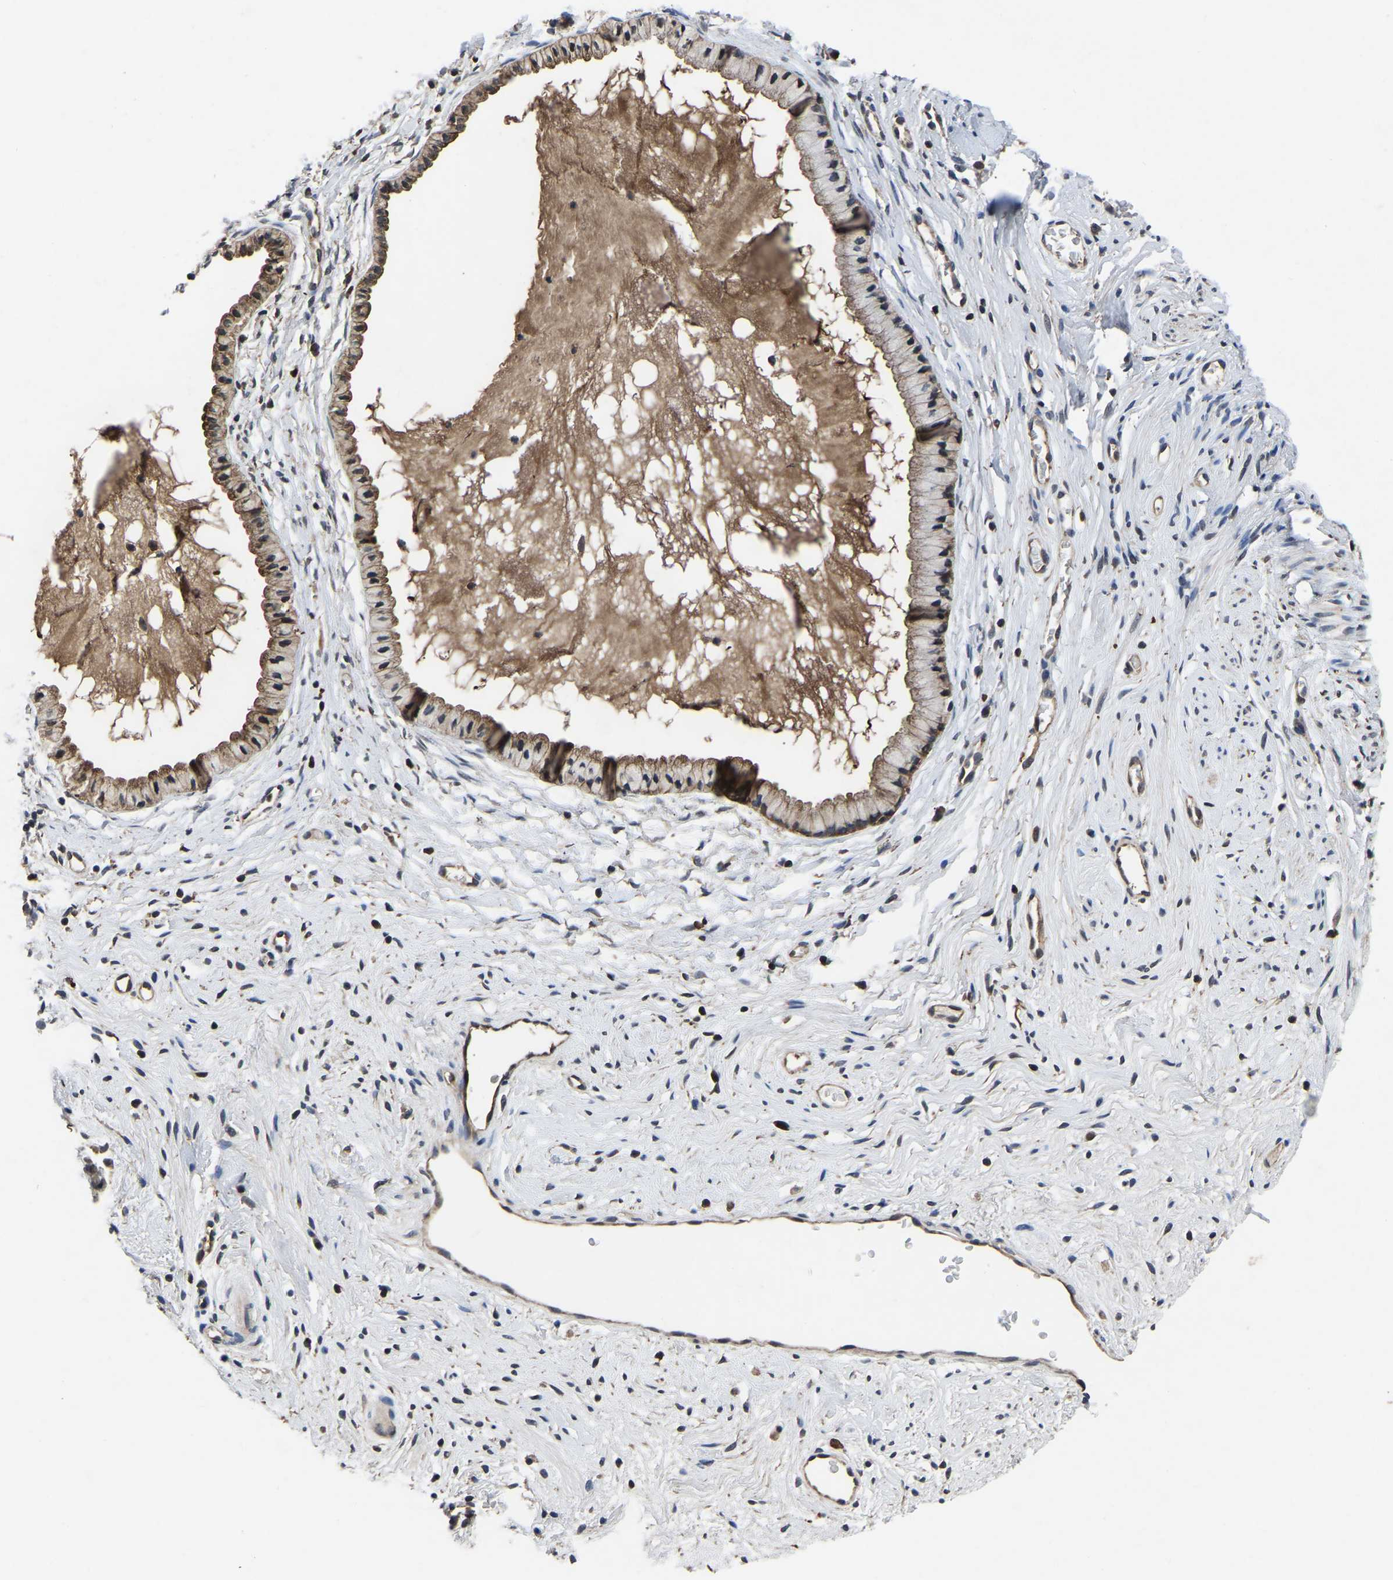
{"staining": {"intensity": "moderate", "quantity": ">75%", "location": "cytoplasmic/membranous"}, "tissue": "cervix", "cell_type": "Glandular cells", "image_type": "normal", "snomed": [{"axis": "morphology", "description": "Normal tissue, NOS"}, {"axis": "topography", "description": "Cervix"}], "caption": "The photomicrograph shows immunohistochemical staining of unremarkable cervix. There is moderate cytoplasmic/membranous staining is identified in approximately >75% of glandular cells.", "gene": "FGD5", "patient": {"sex": "female", "age": 77}}